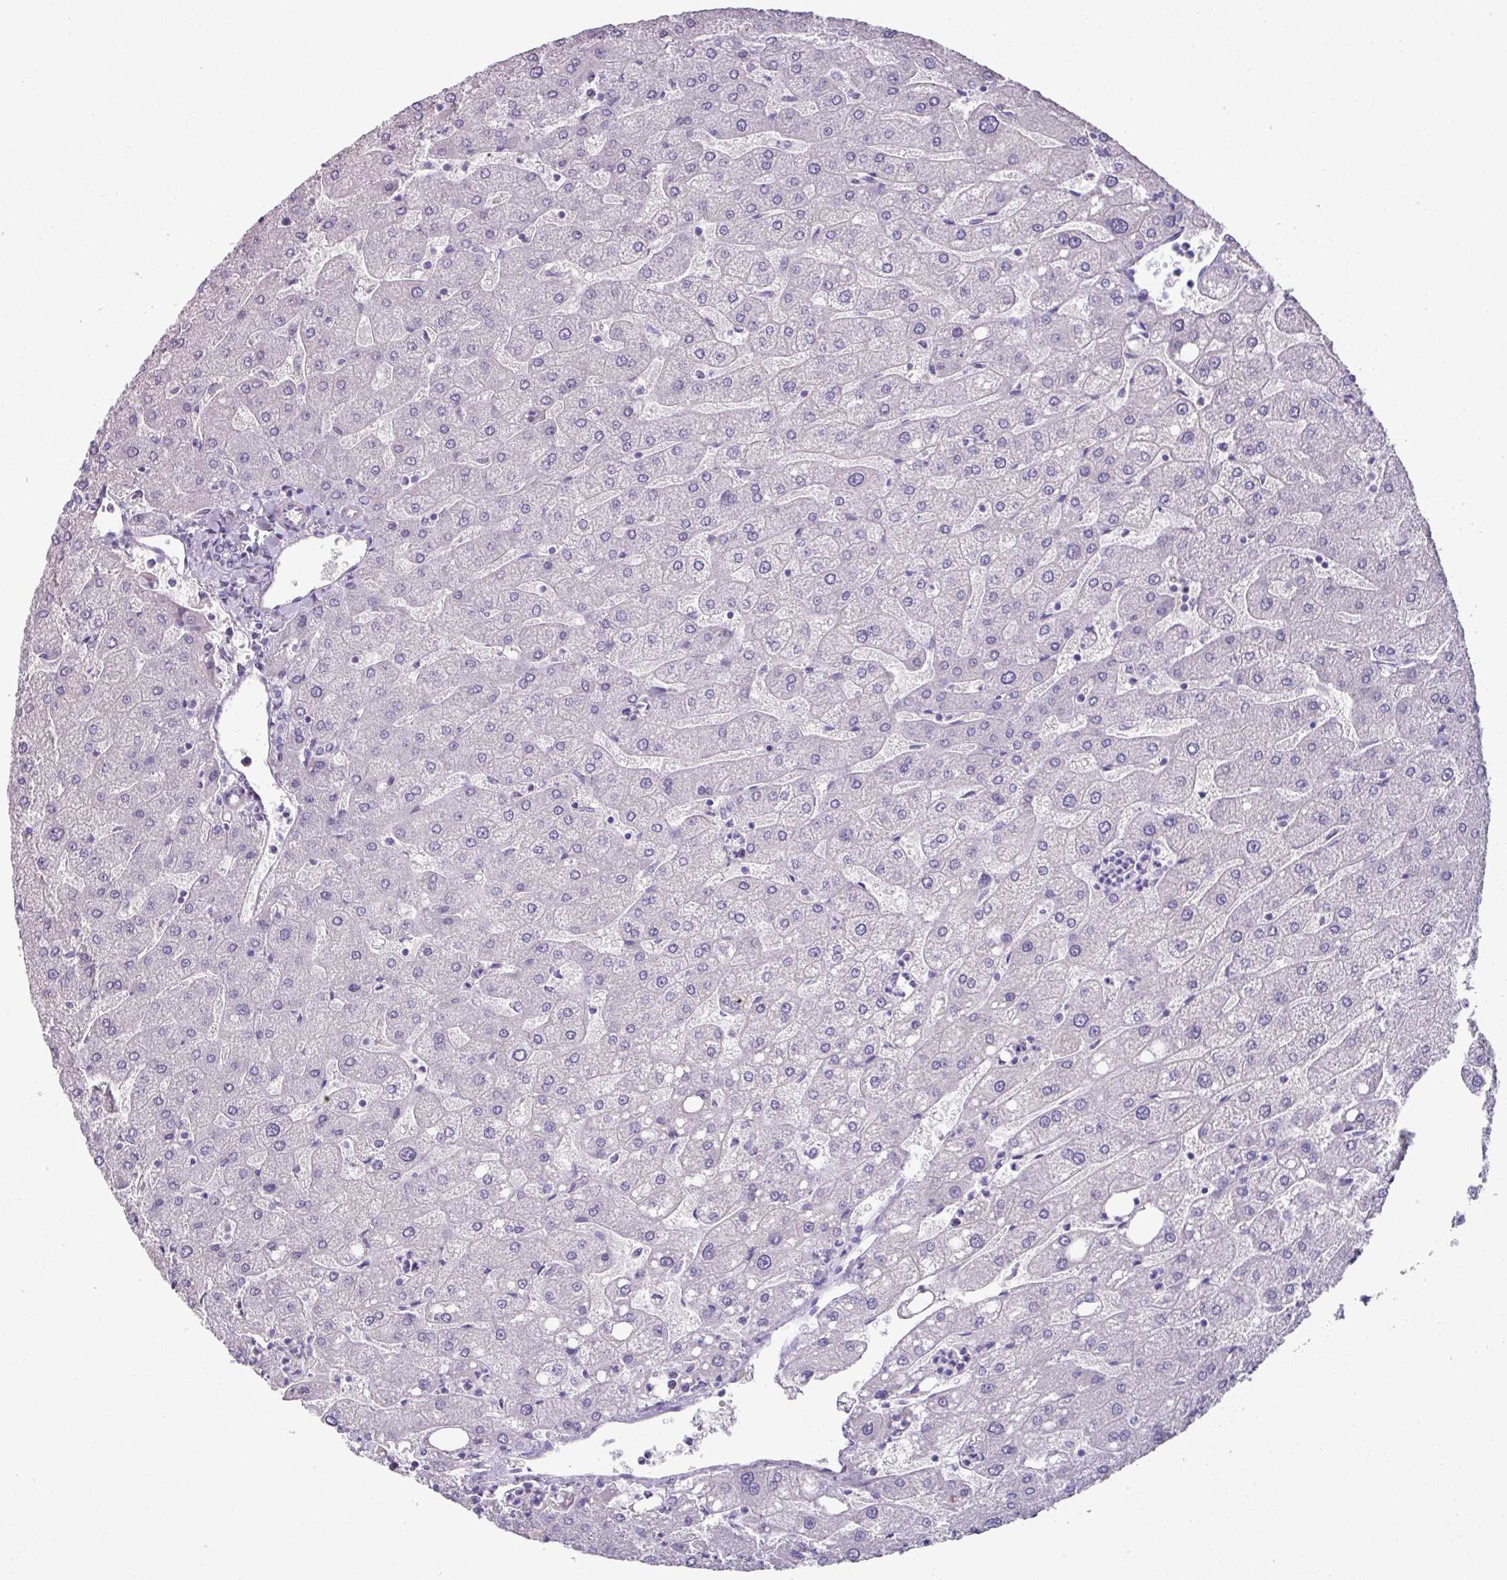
{"staining": {"intensity": "negative", "quantity": "none", "location": "none"}, "tissue": "liver", "cell_type": "Cholangiocytes", "image_type": "normal", "snomed": [{"axis": "morphology", "description": "Normal tissue, NOS"}, {"axis": "topography", "description": "Liver"}], "caption": "Immunohistochemistry (IHC) of unremarkable liver shows no expression in cholangiocytes.", "gene": "SLC17A7", "patient": {"sex": "male", "age": 67}}